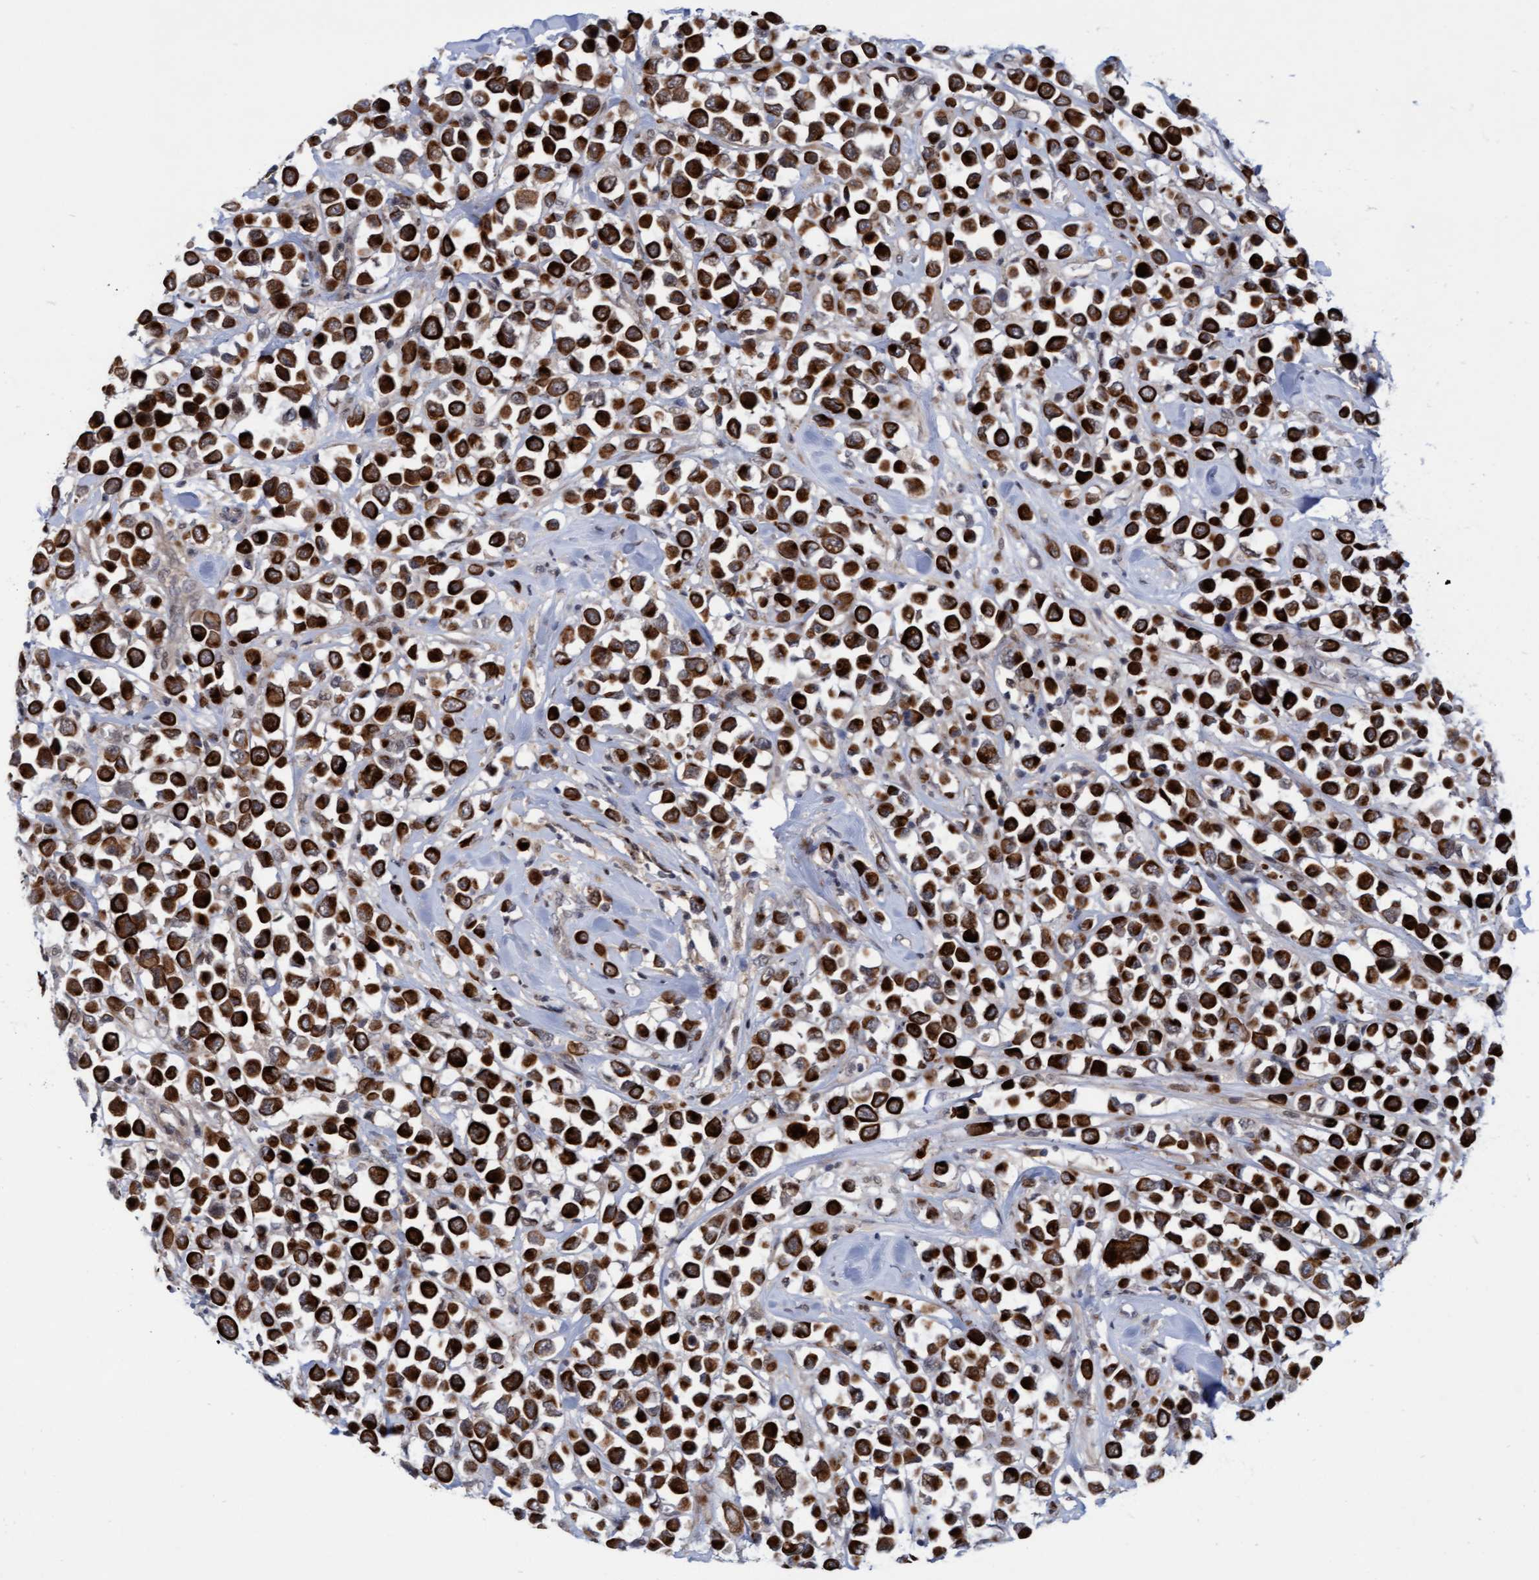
{"staining": {"intensity": "strong", "quantity": ">75%", "location": "cytoplasmic/membranous"}, "tissue": "breast cancer", "cell_type": "Tumor cells", "image_type": "cancer", "snomed": [{"axis": "morphology", "description": "Duct carcinoma"}, {"axis": "topography", "description": "Breast"}], "caption": "Strong cytoplasmic/membranous staining is present in about >75% of tumor cells in breast infiltrating ductal carcinoma.", "gene": "RAP1GAP2", "patient": {"sex": "female", "age": 61}}